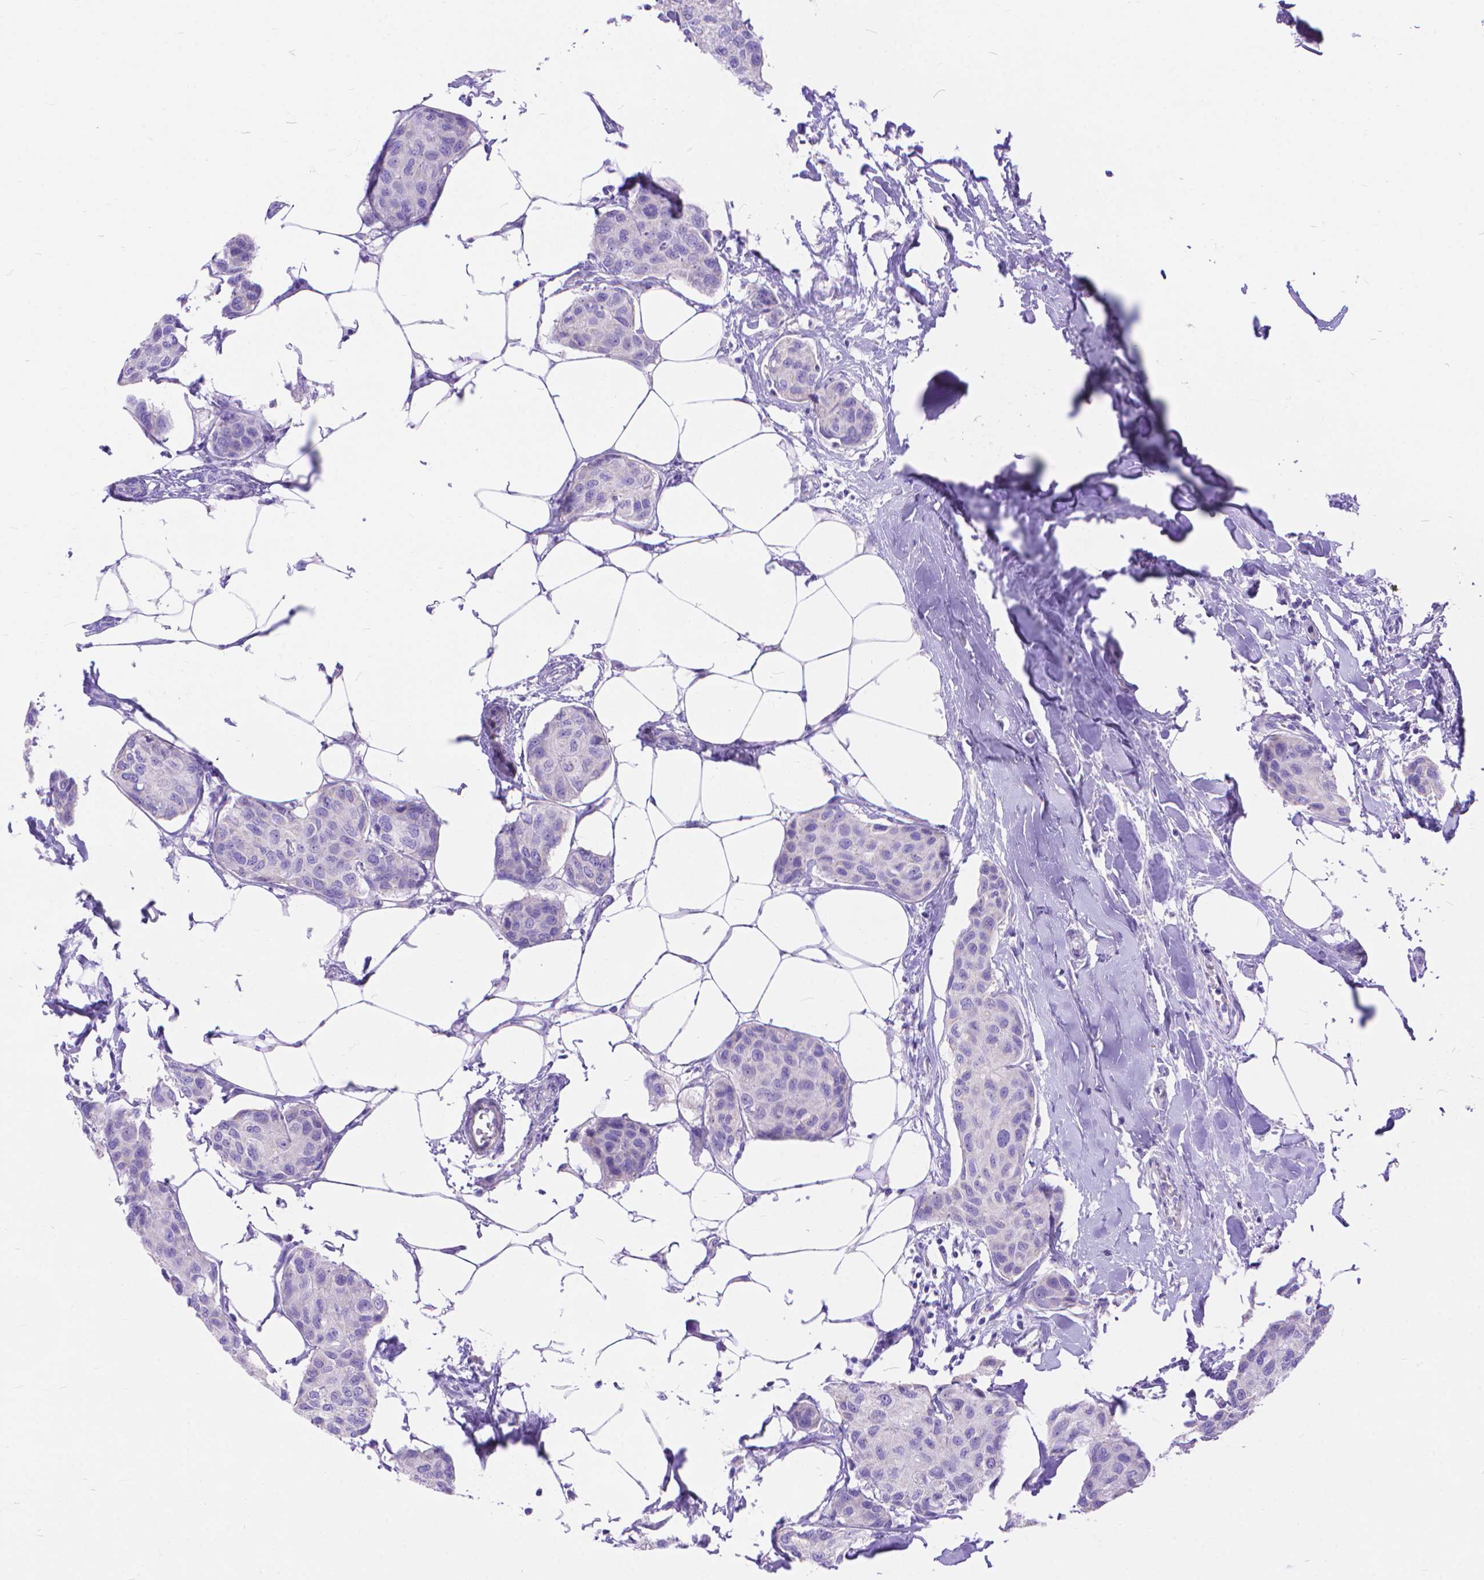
{"staining": {"intensity": "negative", "quantity": "none", "location": "none"}, "tissue": "breast cancer", "cell_type": "Tumor cells", "image_type": "cancer", "snomed": [{"axis": "morphology", "description": "Duct carcinoma"}, {"axis": "topography", "description": "Breast"}], "caption": "There is no significant staining in tumor cells of breast cancer. (Immunohistochemistry, brightfield microscopy, high magnification).", "gene": "DHRS2", "patient": {"sex": "female", "age": 80}}